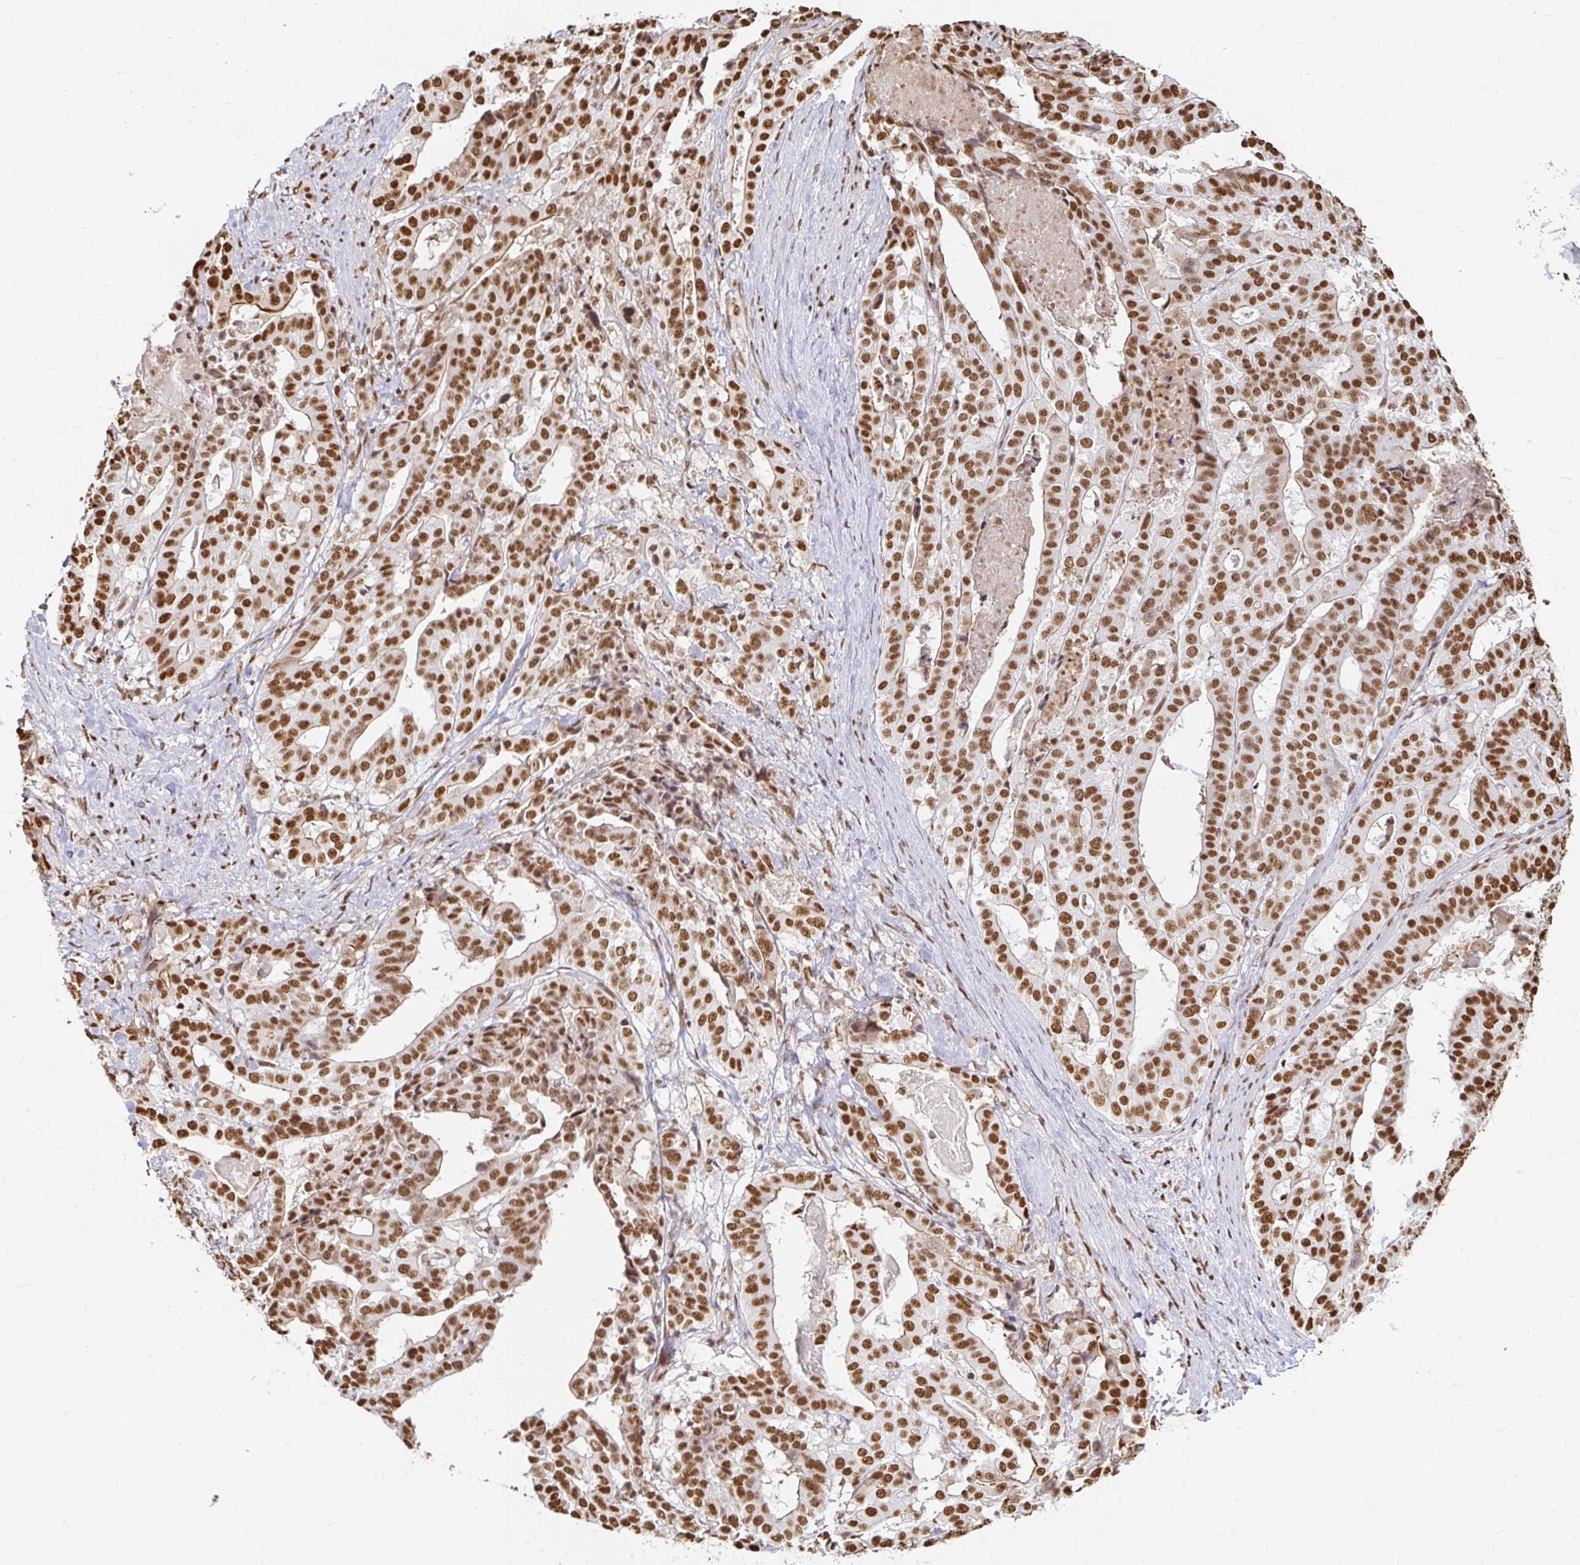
{"staining": {"intensity": "strong", "quantity": ">75%", "location": "nuclear"}, "tissue": "stomach cancer", "cell_type": "Tumor cells", "image_type": "cancer", "snomed": [{"axis": "morphology", "description": "Adenocarcinoma, NOS"}, {"axis": "topography", "description": "Stomach"}], "caption": "An immunohistochemistry histopathology image of neoplastic tissue is shown. Protein staining in brown labels strong nuclear positivity in stomach cancer within tumor cells. The staining was performed using DAB (3,3'-diaminobenzidine), with brown indicating positive protein expression. Nuclei are stained blue with hematoxylin.", "gene": "HNRNPU", "patient": {"sex": "male", "age": 48}}